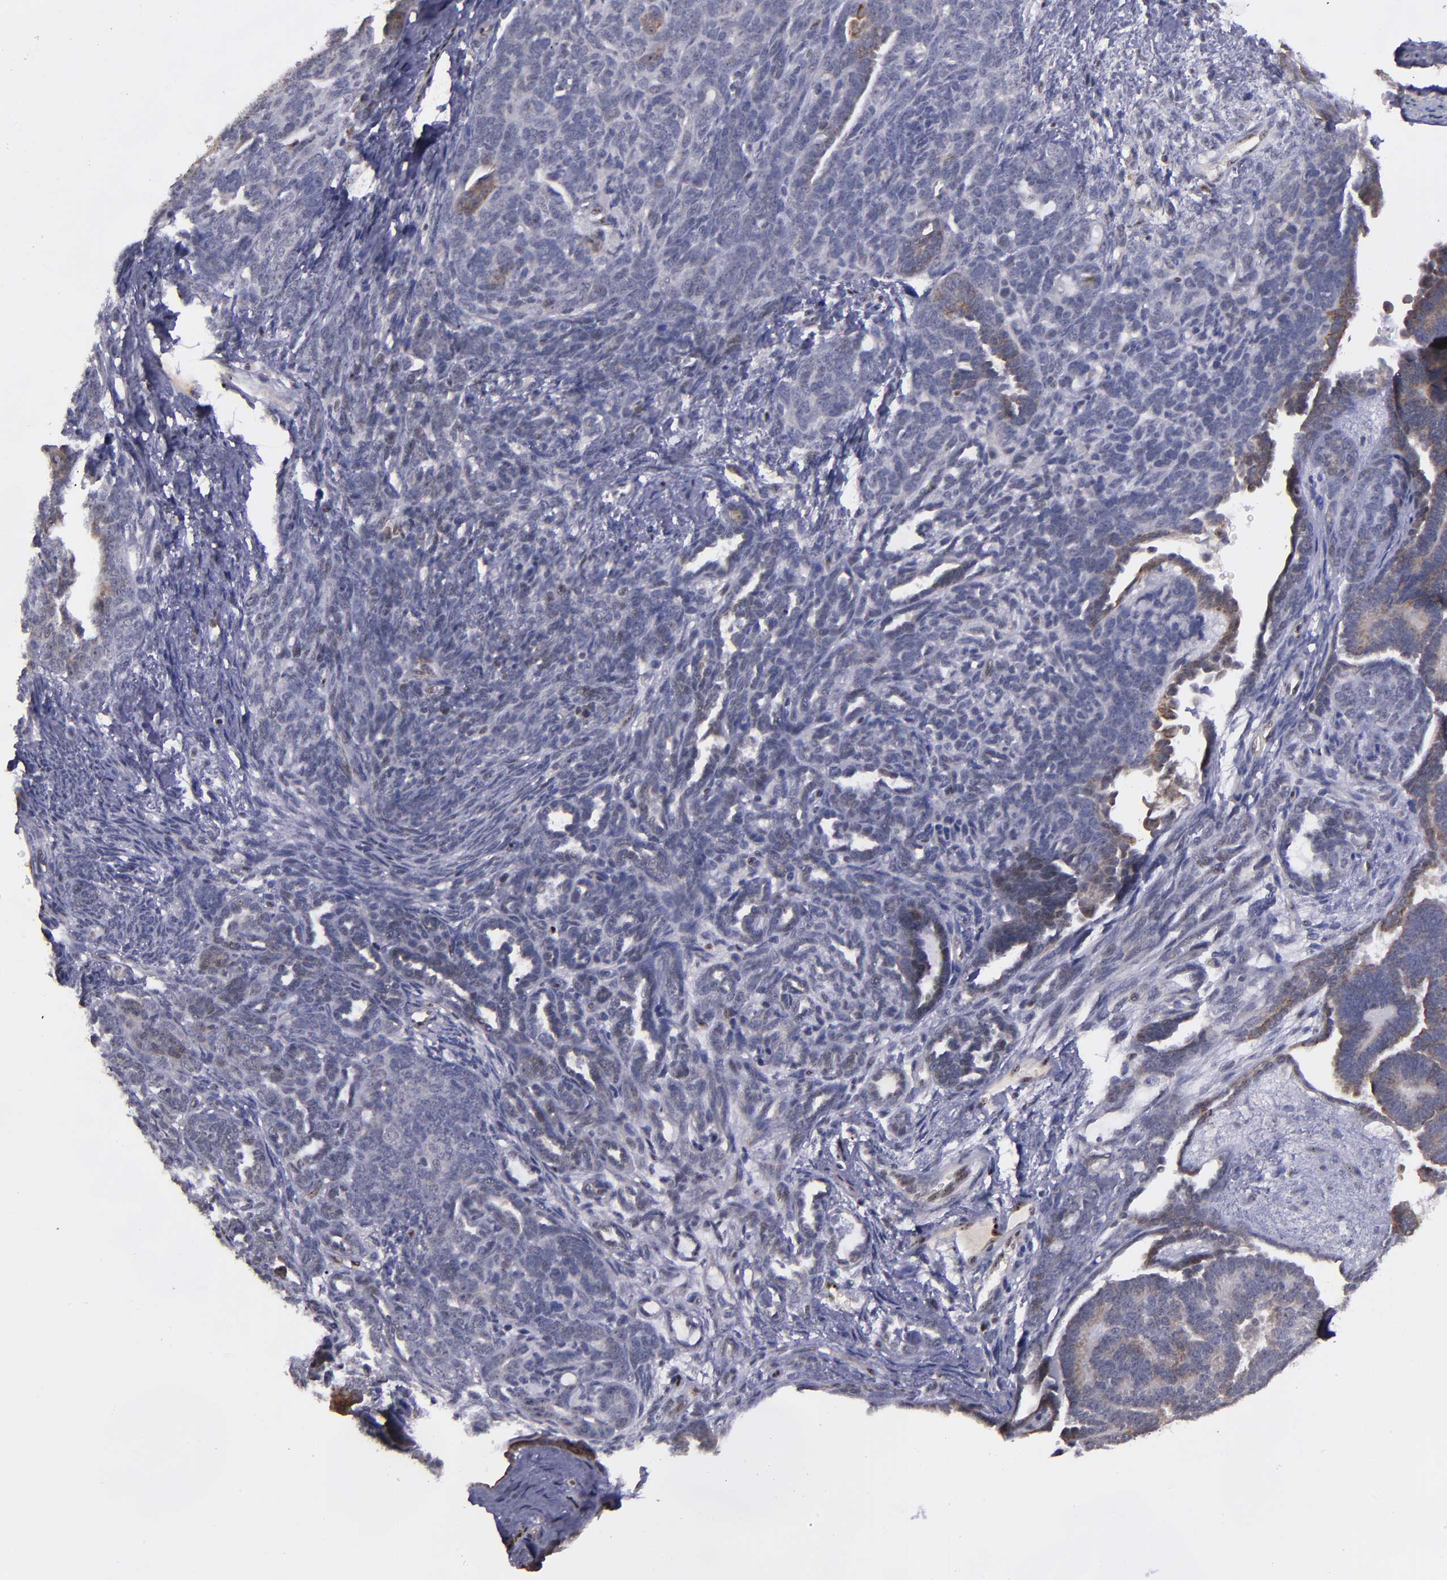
{"staining": {"intensity": "moderate", "quantity": "25%-75%", "location": "cytoplasmic/membranous"}, "tissue": "endometrial cancer", "cell_type": "Tumor cells", "image_type": "cancer", "snomed": [{"axis": "morphology", "description": "Neoplasm, malignant, NOS"}, {"axis": "topography", "description": "Endometrium"}], "caption": "Endometrial malignant neoplasm stained for a protein (brown) shows moderate cytoplasmic/membranous positive expression in about 25%-75% of tumor cells.", "gene": "DDX24", "patient": {"sex": "female", "age": 74}}